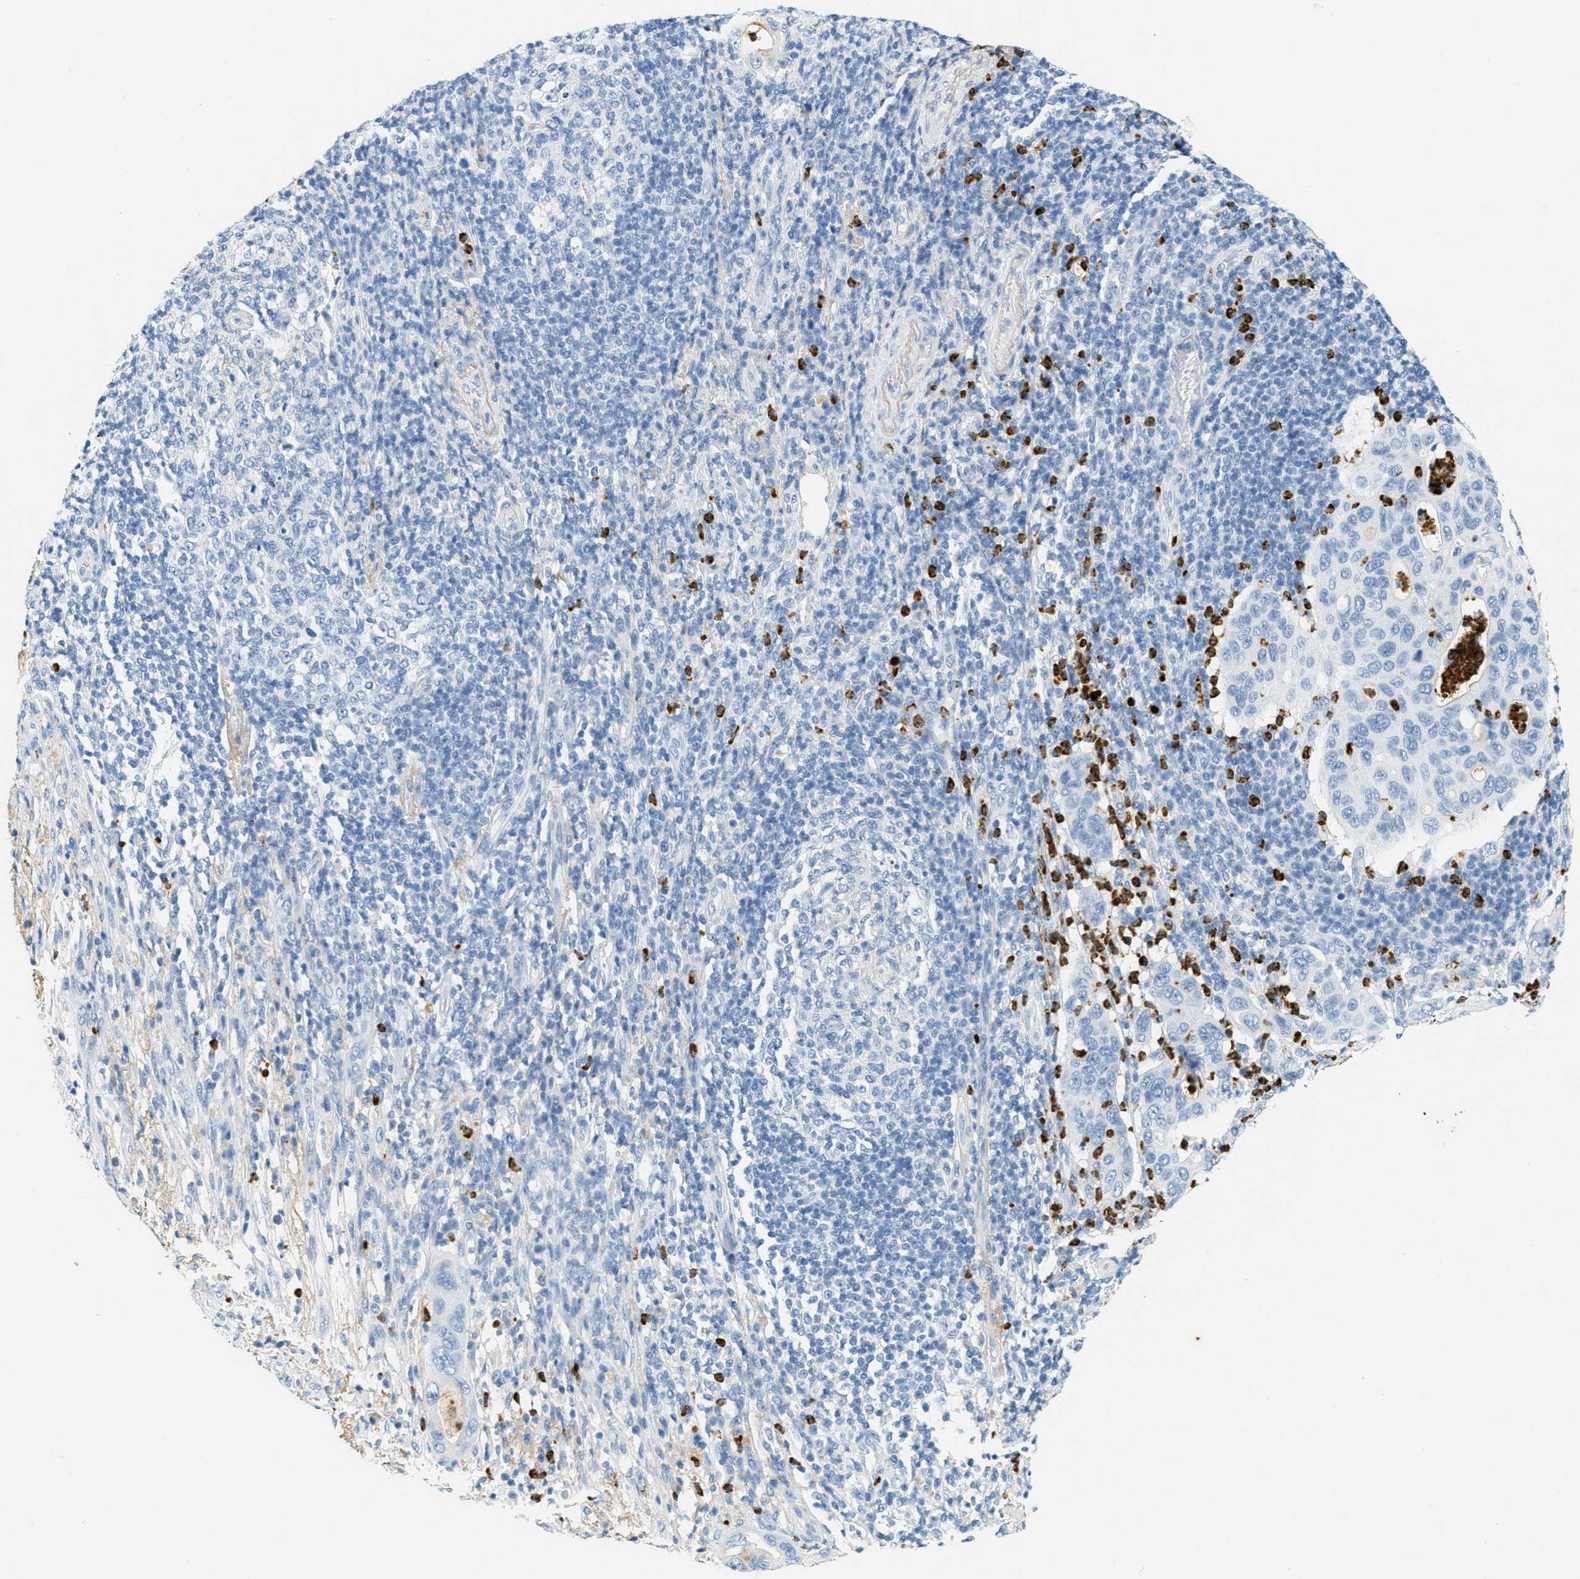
{"staining": {"intensity": "negative", "quantity": "none", "location": "none"}, "tissue": "pancreatic cancer", "cell_type": "Tumor cells", "image_type": "cancer", "snomed": [{"axis": "morphology", "description": "Adenocarcinoma, NOS"}, {"axis": "topography", "description": "Pancreas"}], "caption": "Tumor cells show no significant staining in adenocarcinoma (pancreatic).", "gene": "LCN2", "patient": {"sex": "female", "age": 71}}